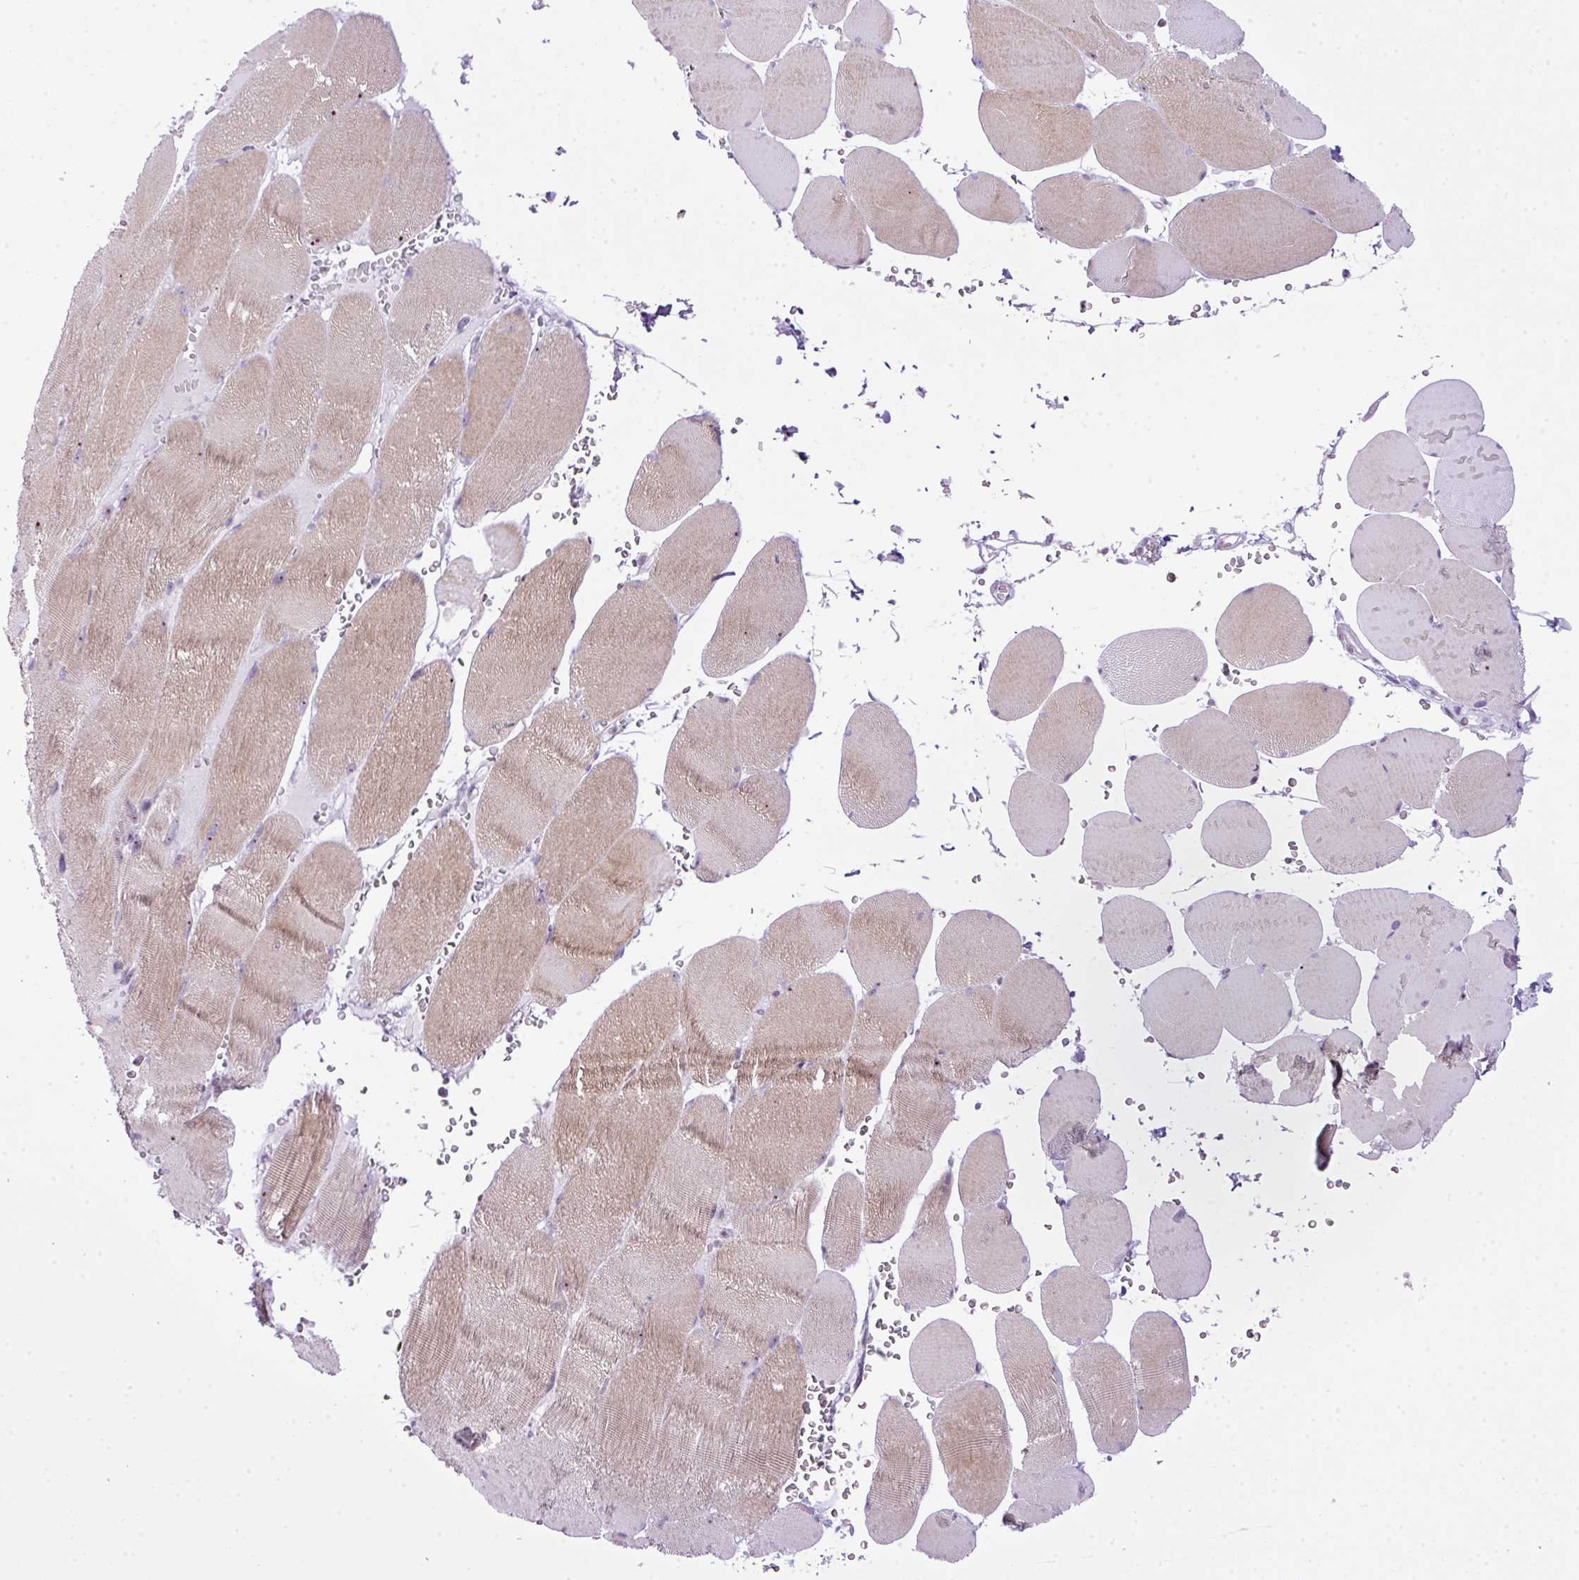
{"staining": {"intensity": "strong", "quantity": "25%-75%", "location": "cytoplasmic/membranous"}, "tissue": "skeletal muscle", "cell_type": "Myocytes", "image_type": "normal", "snomed": [{"axis": "morphology", "description": "Normal tissue, NOS"}, {"axis": "topography", "description": "Skeletal muscle"}, {"axis": "topography", "description": "Head-Neck"}], "caption": "A brown stain highlights strong cytoplasmic/membranous expression of a protein in myocytes of benign skeletal muscle.", "gene": "CCDC137", "patient": {"sex": "male", "age": 66}}